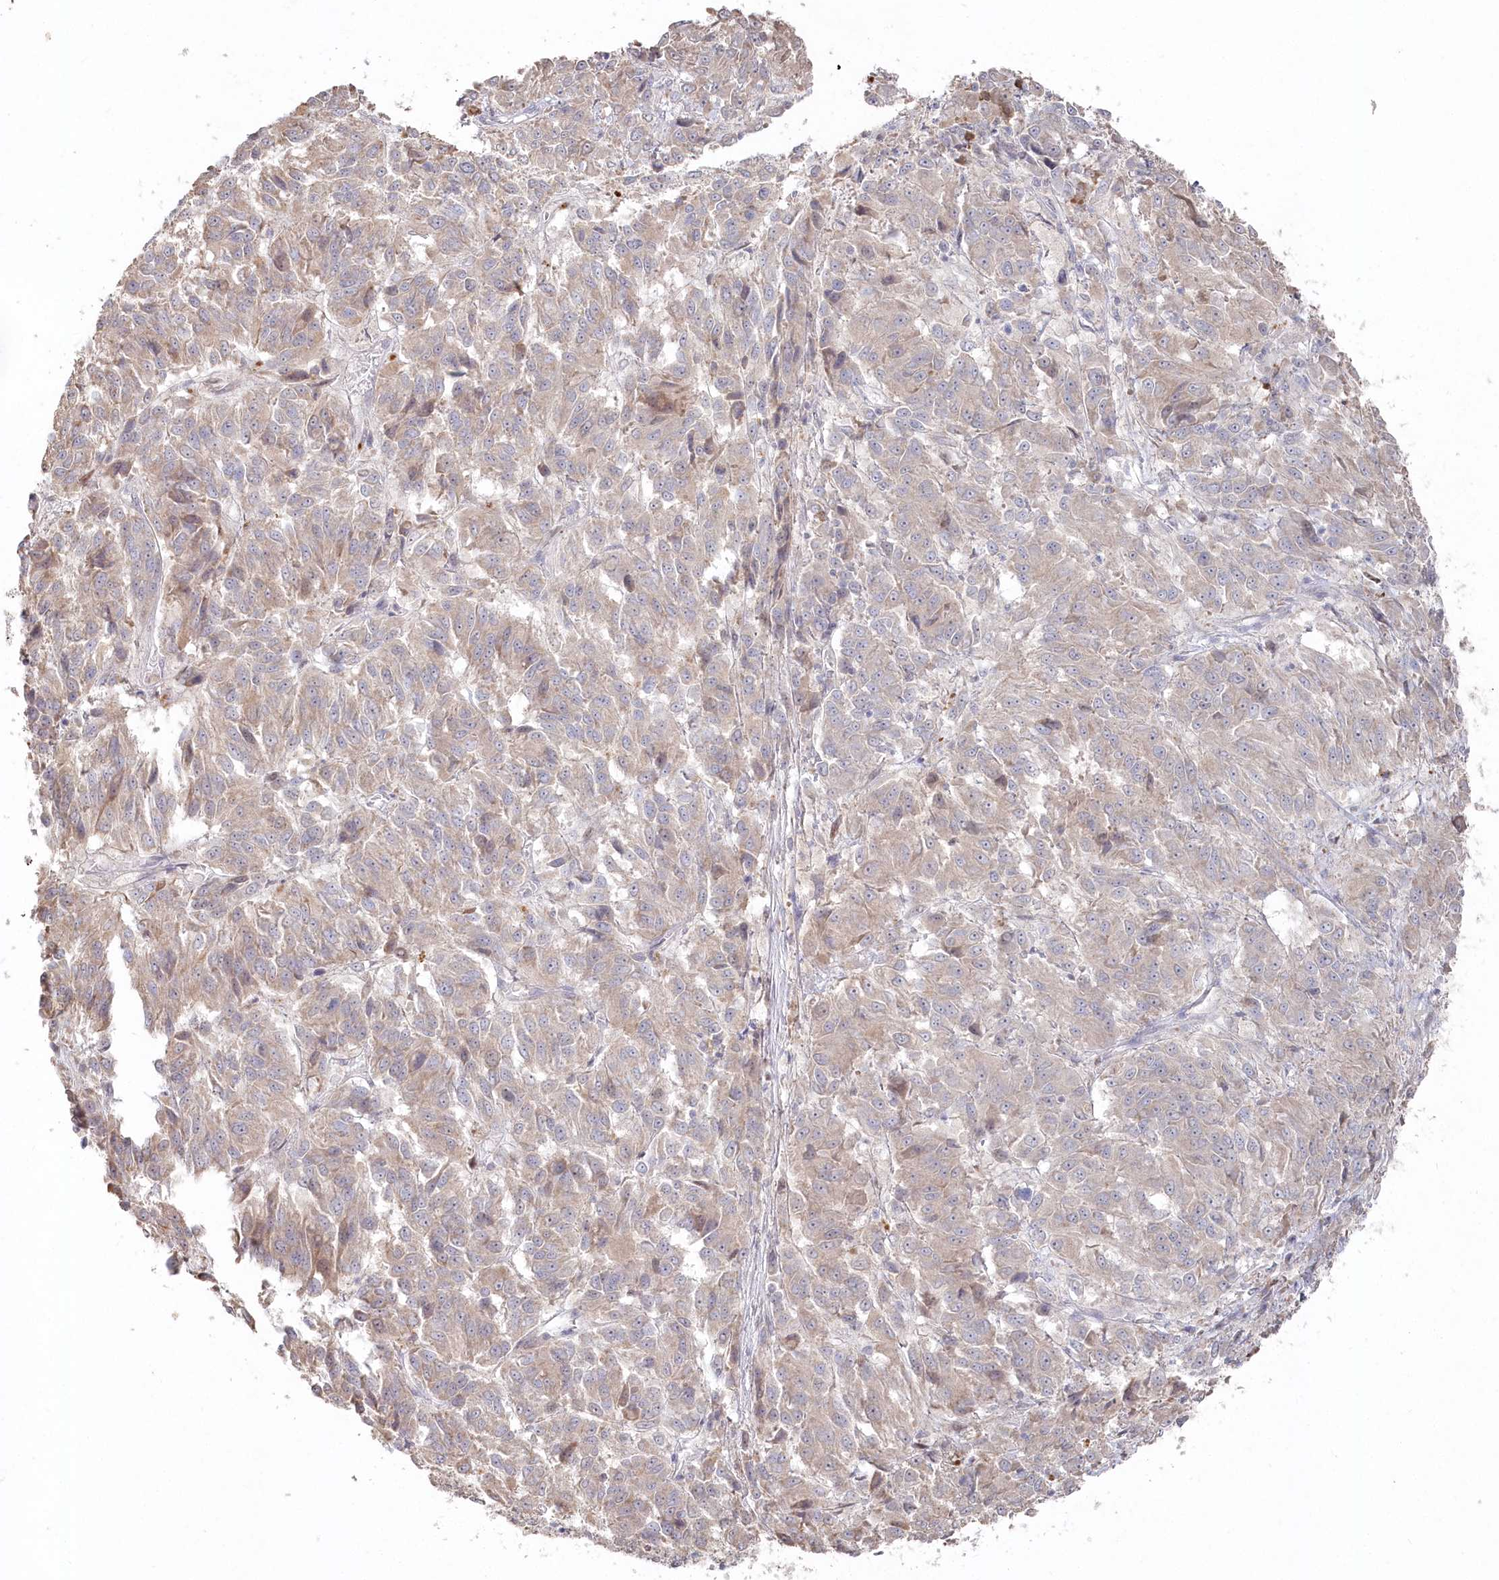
{"staining": {"intensity": "weak", "quantity": "<25%", "location": "cytoplasmic/membranous"}, "tissue": "melanoma", "cell_type": "Tumor cells", "image_type": "cancer", "snomed": [{"axis": "morphology", "description": "Malignant melanoma, Metastatic site"}, {"axis": "topography", "description": "Lung"}], "caption": "A high-resolution image shows IHC staining of melanoma, which exhibits no significant positivity in tumor cells. (DAB (3,3'-diaminobenzidine) immunohistochemistry (IHC) with hematoxylin counter stain).", "gene": "TGFBRAP1", "patient": {"sex": "male", "age": 64}}